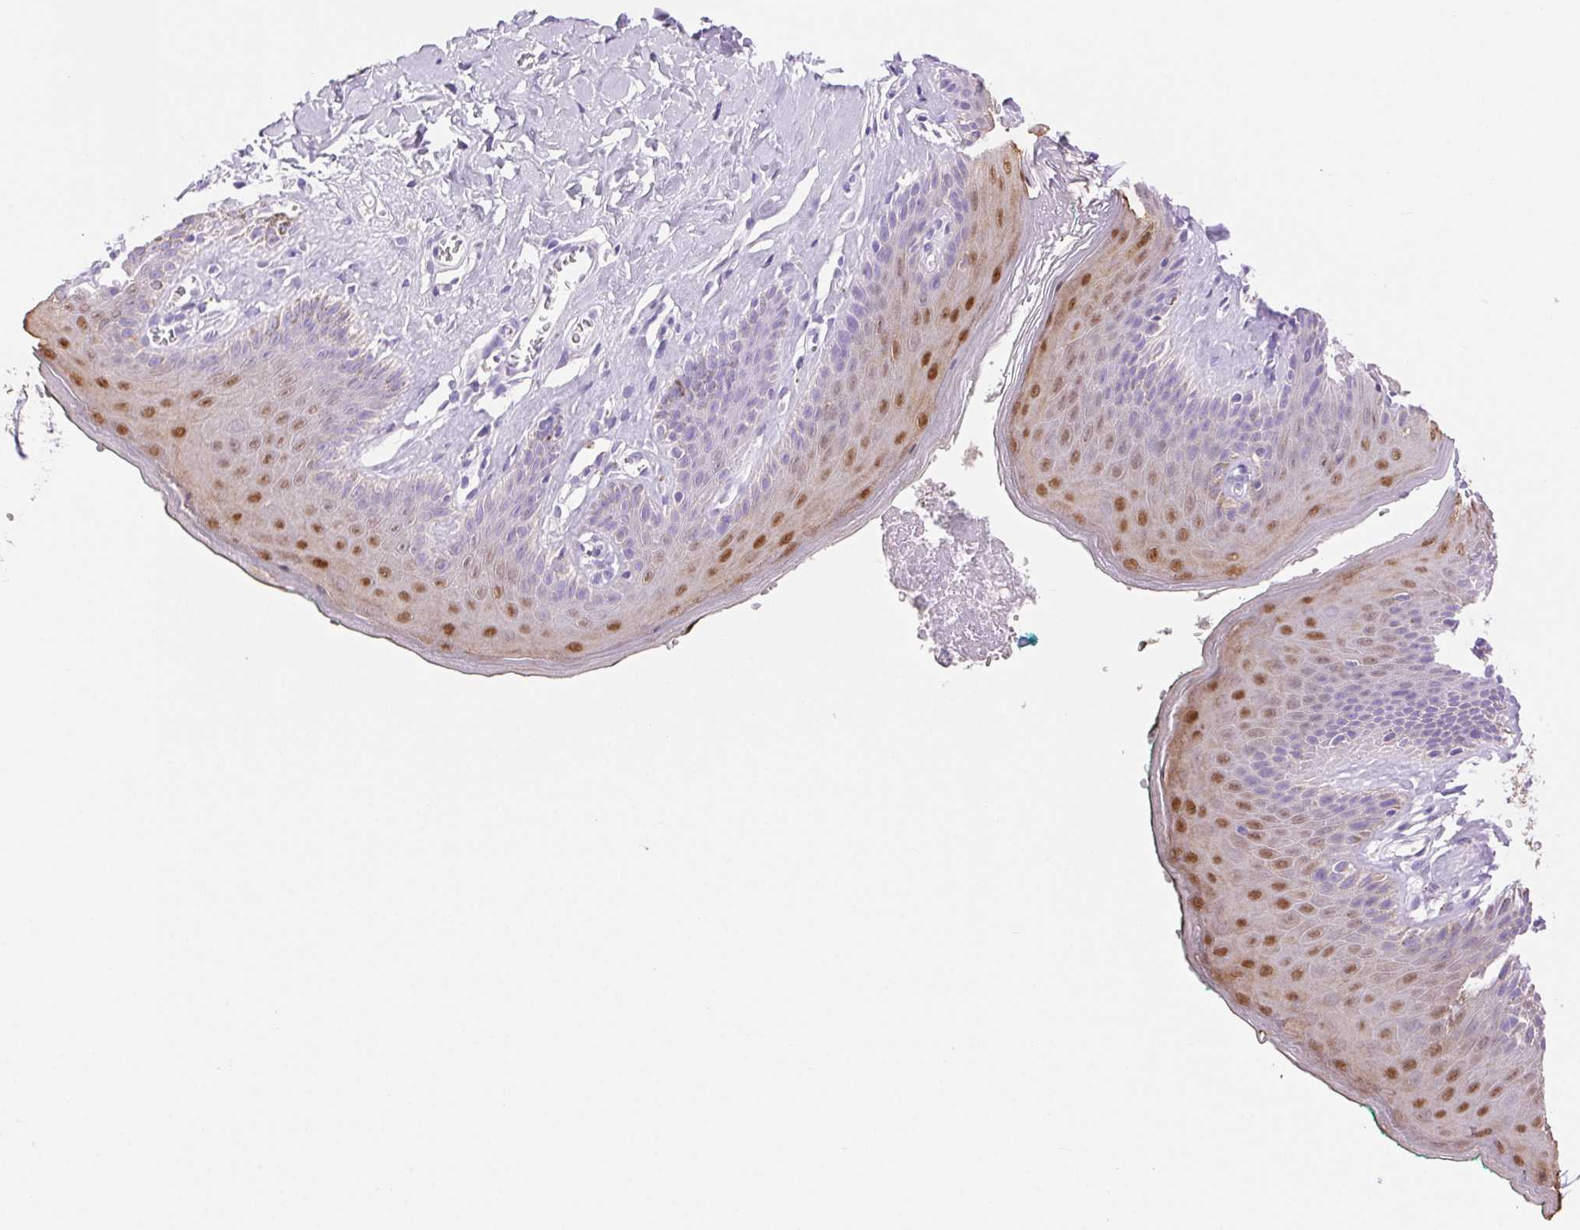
{"staining": {"intensity": "moderate", "quantity": "25%-75%", "location": "nuclear"}, "tissue": "skin", "cell_type": "Epidermal cells", "image_type": "normal", "snomed": [{"axis": "morphology", "description": "Normal tissue, NOS"}, {"axis": "topography", "description": "Vulva"}, {"axis": "topography", "description": "Peripheral nerve tissue"}], "caption": "This is a histology image of immunohistochemistry (IHC) staining of normal skin, which shows moderate staining in the nuclear of epidermal cells.", "gene": "SERPINB3", "patient": {"sex": "female", "age": 66}}